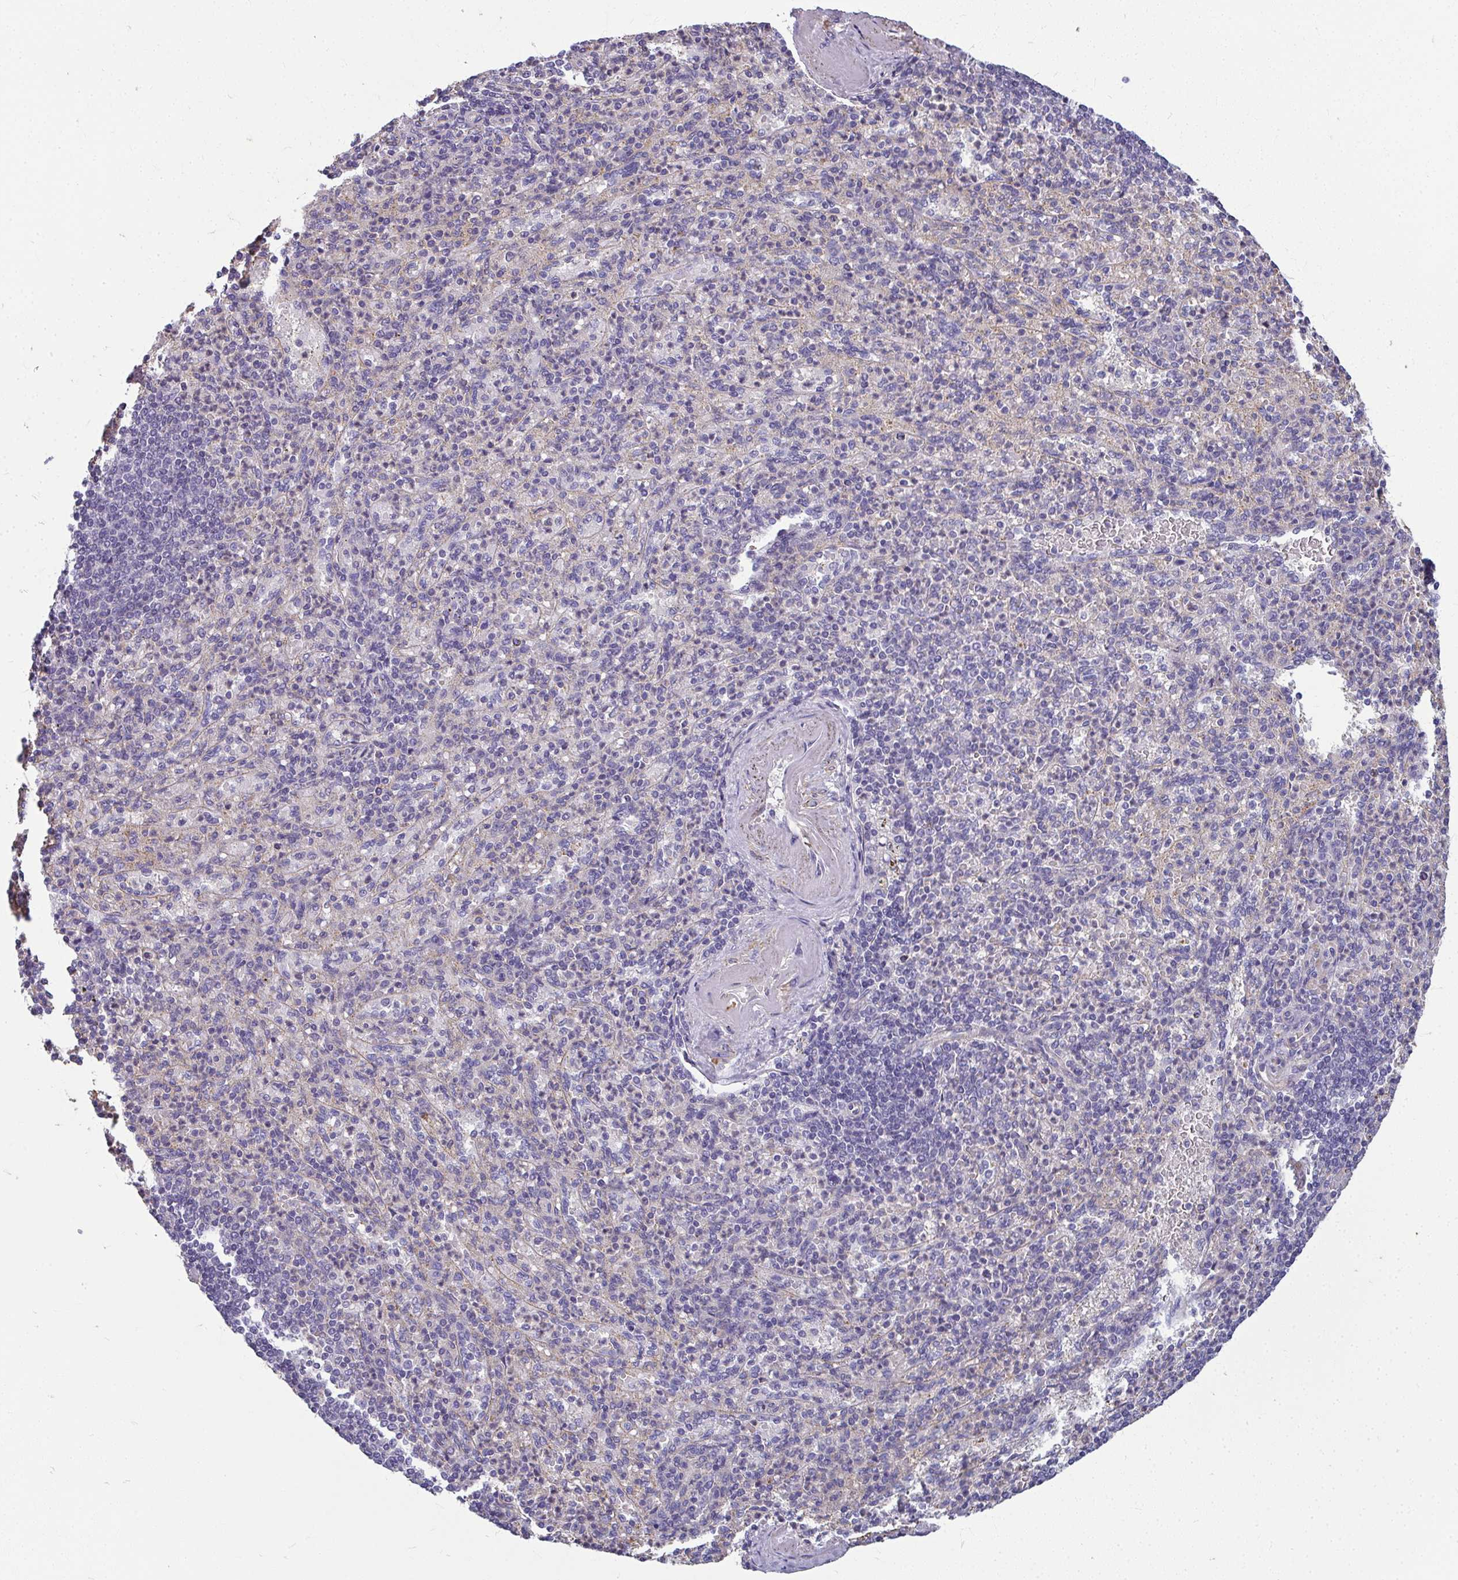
{"staining": {"intensity": "negative", "quantity": "none", "location": "none"}, "tissue": "spleen", "cell_type": "Cells in red pulp", "image_type": "normal", "snomed": [{"axis": "morphology", "description": "Normal tissue, NOS"}, {"axis": "topography", "description": "Spleen"}], "caption": "Micrograph shows no protein expression in cells in red pulp of normal spleen. (DAB (3,3'-diaminobenzidine) immunohistochemistry, high magnification).", "gene": "MYL1", "patient": {"sex": "female", "age": 74}}